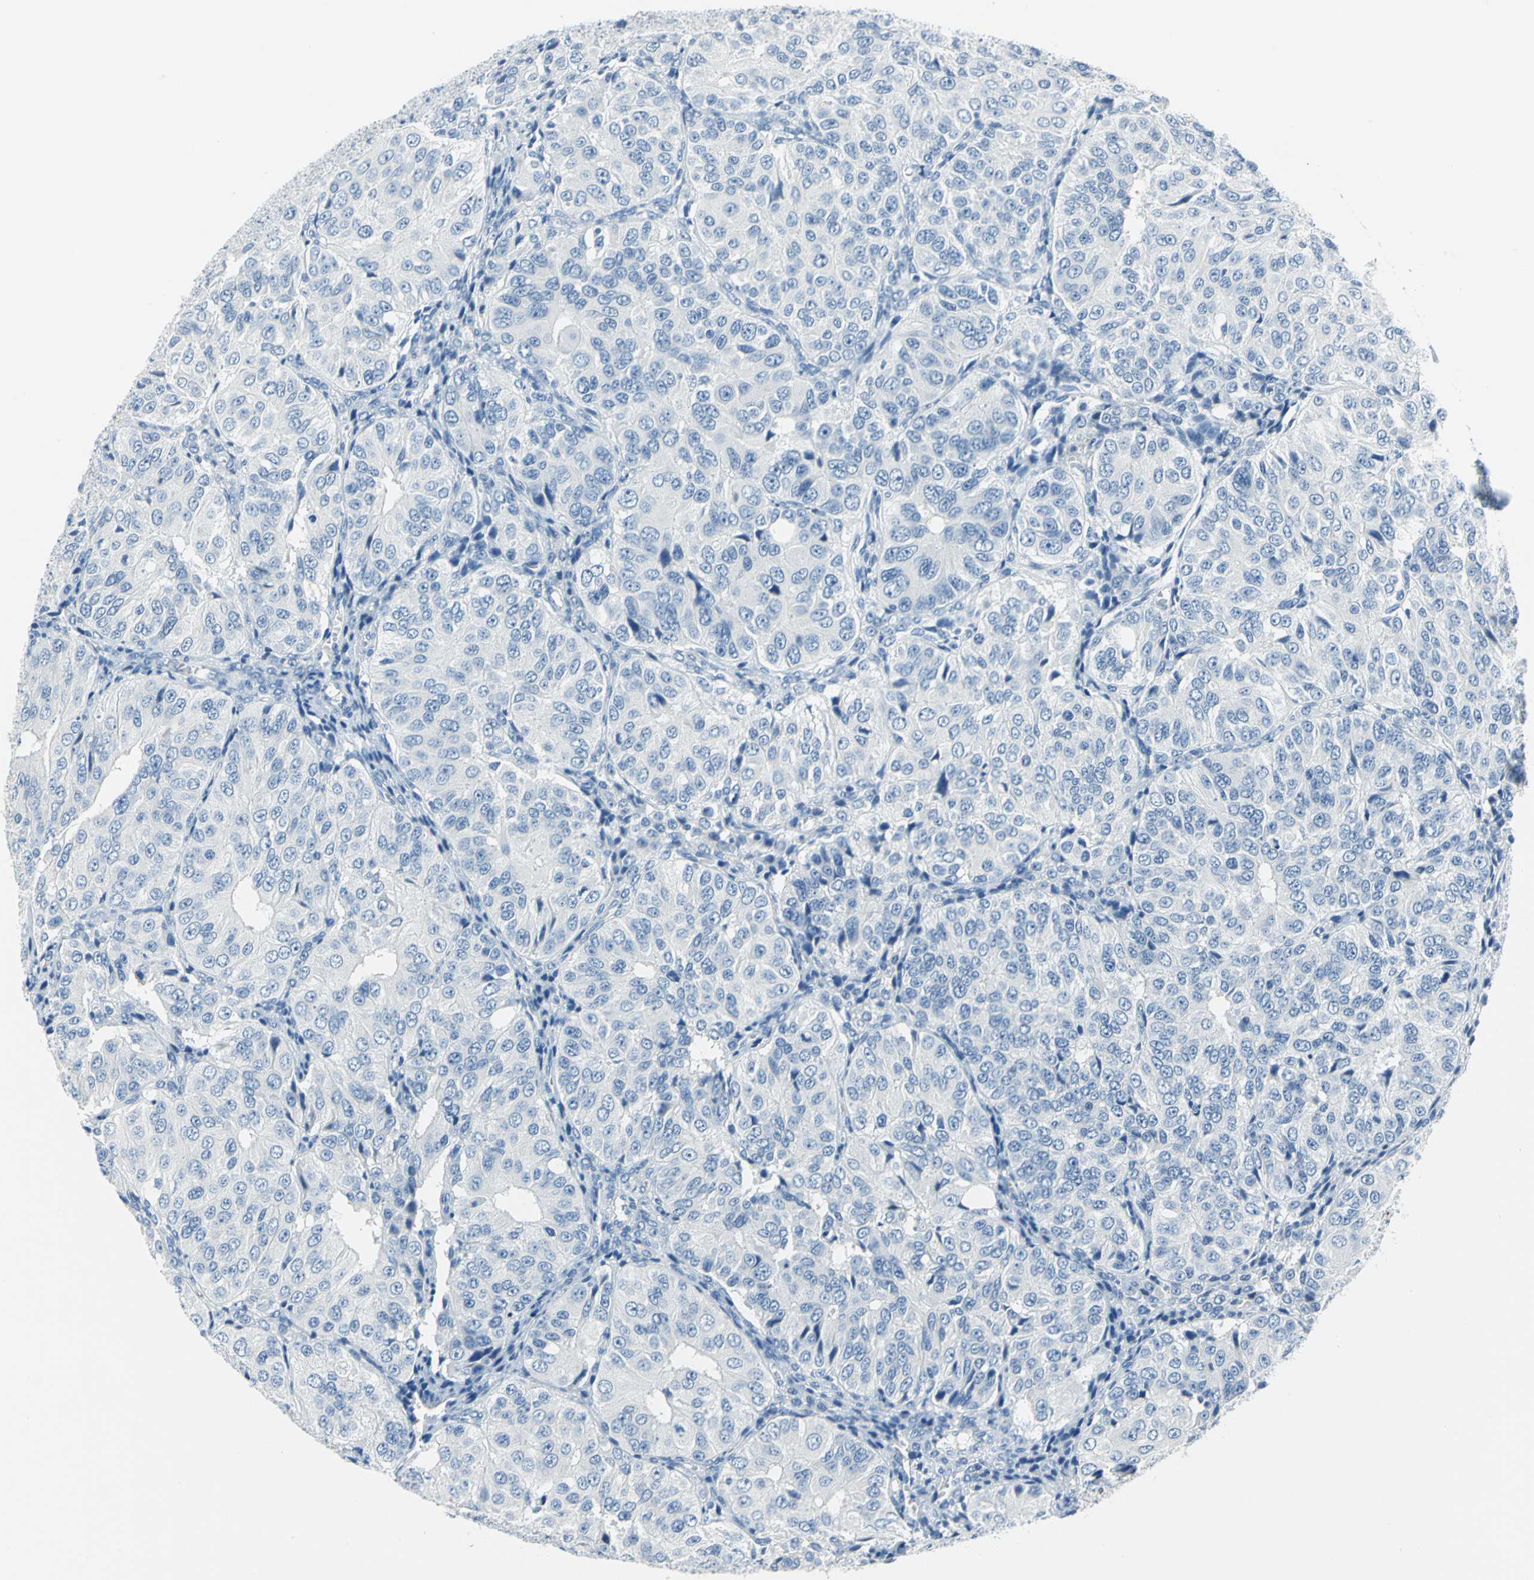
{"staining": {"intensity": "negative", "quantity": "none", "location": "none"}, "tissue": "ovarian cancer", "cell_type": "Tumor cells", "image_type": "cancer", "snomed": [{"axis": "morphology", "description": "Carcinoma, endometroid"}, {"axis": "topography", "description": "Ovary"}], "caption": "An image of ovarian cancer stained for a protein reveals no brown staining in tumor cells.", "gene": "PKLR", "patient": {"sex": "female", "age": 51}}